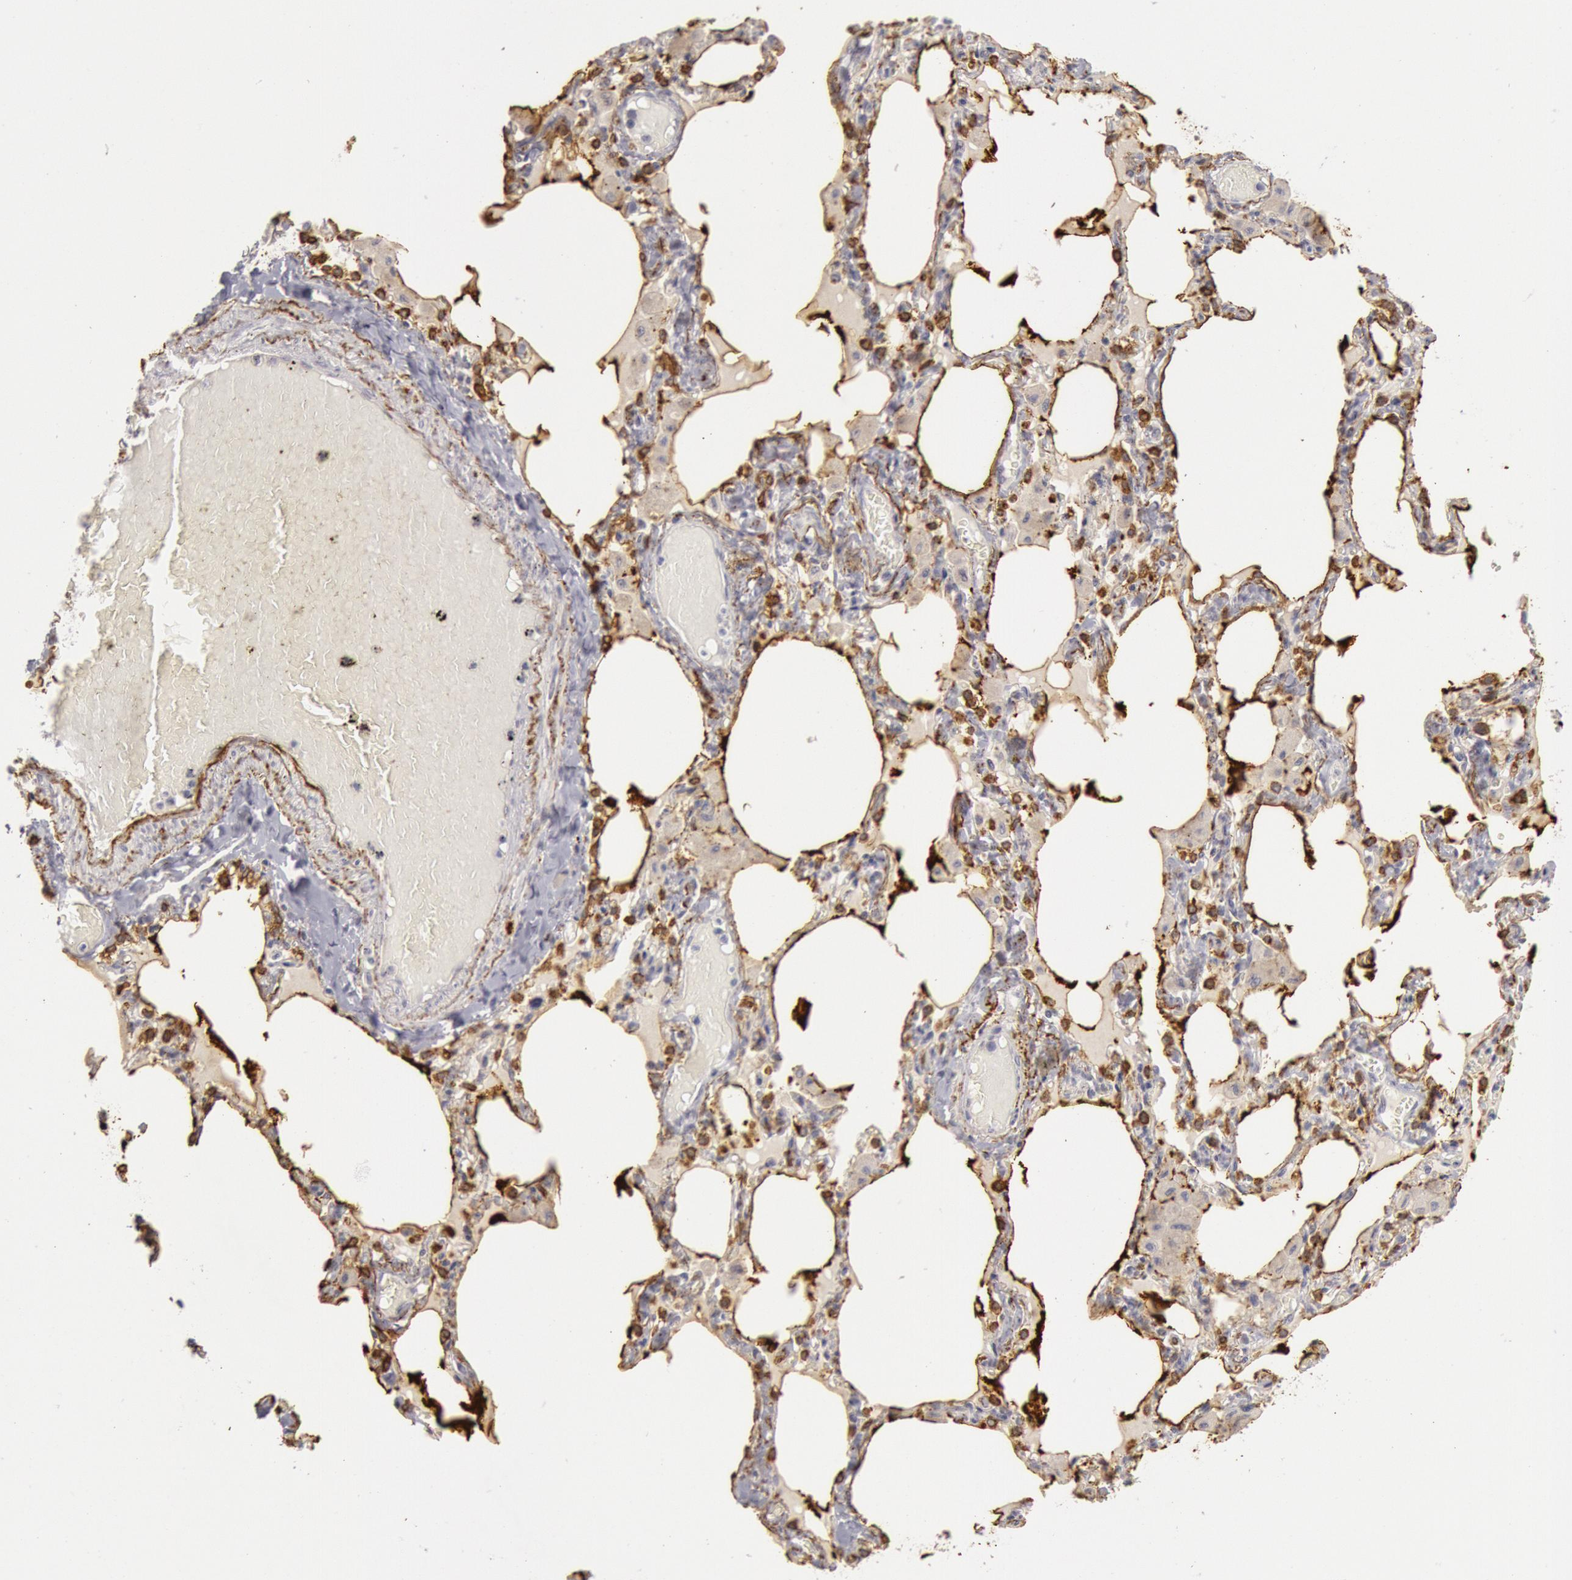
{"staining": {"intensity": "moderate", "quantity": "25%-75%", "location": "cytoplasmic/membranous"}, "tissue": "bronchus", "cell_type": "Respiratory epithelial cells", "image_type": "normal", "snomed": [{"axis": "morphology", "description": "Normal tissue, NOS"}, {"axis": "morphology", "description": "Squamous cell carcinoma, NOS"}, {"axis": "topography", "description": "Bronchus"}, {"axis": "topography", "description": "Lung"}], "caption": "Benign bronchus demonstrates moderate cytoplasmic/membranous positivity in about 25%-75% of respiratory epithelial cells, visualized by immunohistochemistry.", "gene": "JOSD1", "patient": {"sex": "female", "age": 47}}